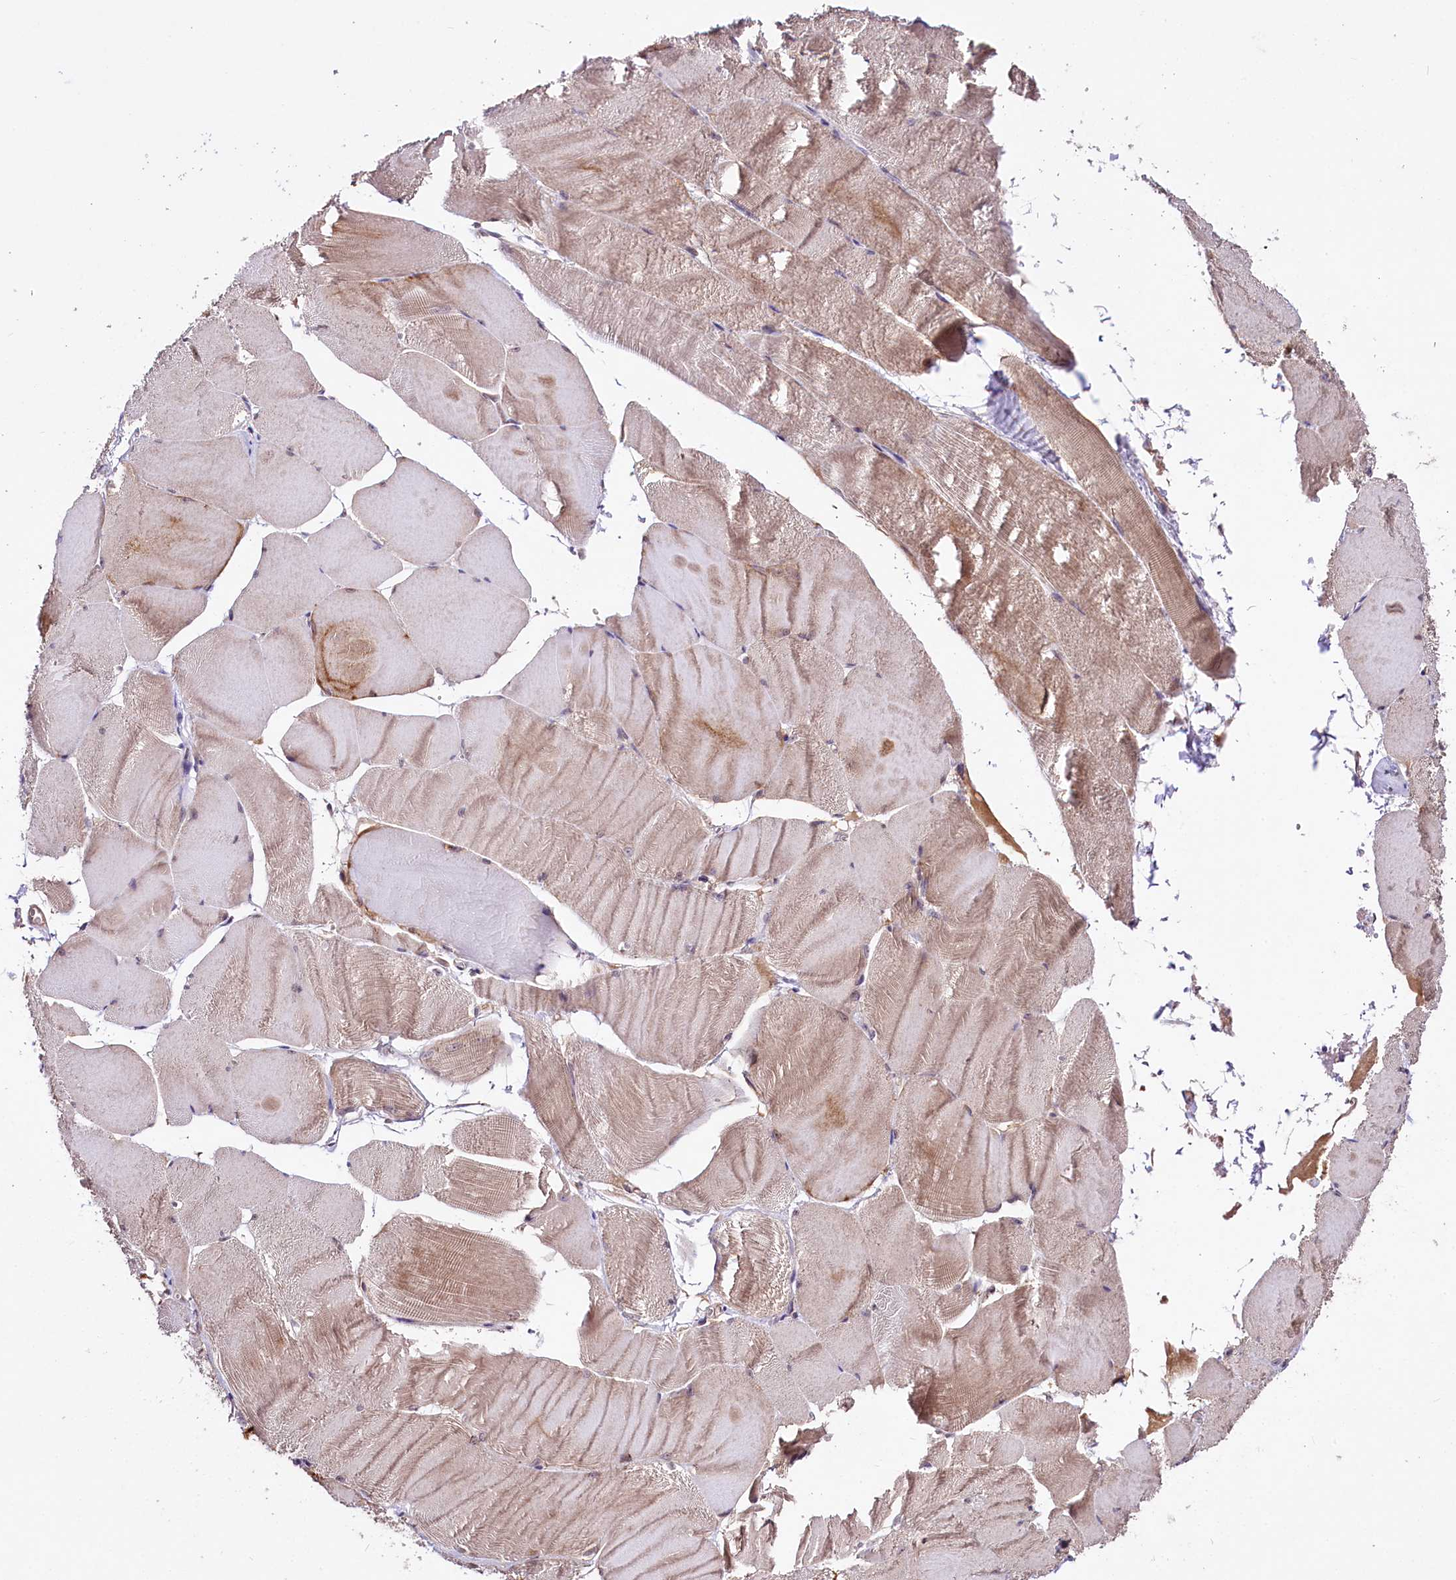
{"staining": {"intensity": "moderate", "quantity": "25%-75%", "location": "cytoplasmic/membranous"}, "tissue": "skeletal muscle", "cell_type": "Myocytes", "image_type": "normal", "snomed": [{"axis": "morphology", "description": "Normal tissue, NOS"}, {"axis": "morphology", "description": "Basal cell carcinoma"}, {"axis": "topography", "description": "Skeletal muscle"}], "caption": "Normal skeletal muscle was stained to show a protein in brown. There is medium levels of moderate cytoplasmic/membranous positivity in approximately 25%-75% of myocytes. (brown staining indicates protein expression, while blue staining denotes nuclei).", "gene": "TAFAZZIN", "patient": {"sex": "female", "age": 64}}